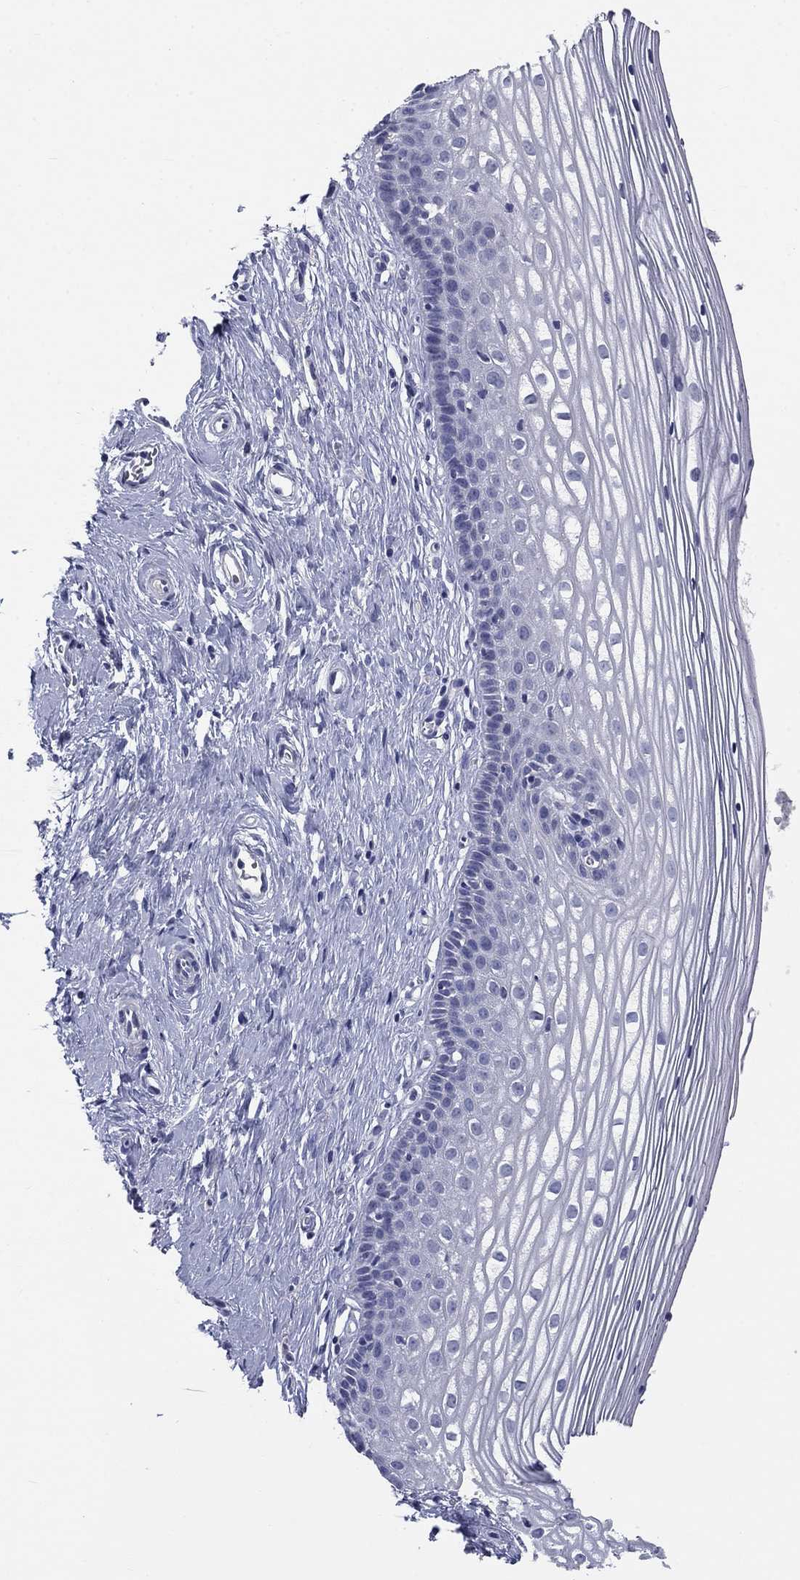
{"staining": {"intensity": "negative", "quantity": "none", "location": "none"}, "tissue": "cervix", "cell_type": "Glandular cells", "image_type": "normal", "snomed": [{"axis": "morphology", "description": "Normal tissue, NOS"}, {"axis": "topography", "description": "Cervix"}], "caption": "An image of cervix stained for a protein demonstrates no brown staining in glandular cells.", "gene": "ELAVL4", "patient": {"sex": "female", "age": 40}}